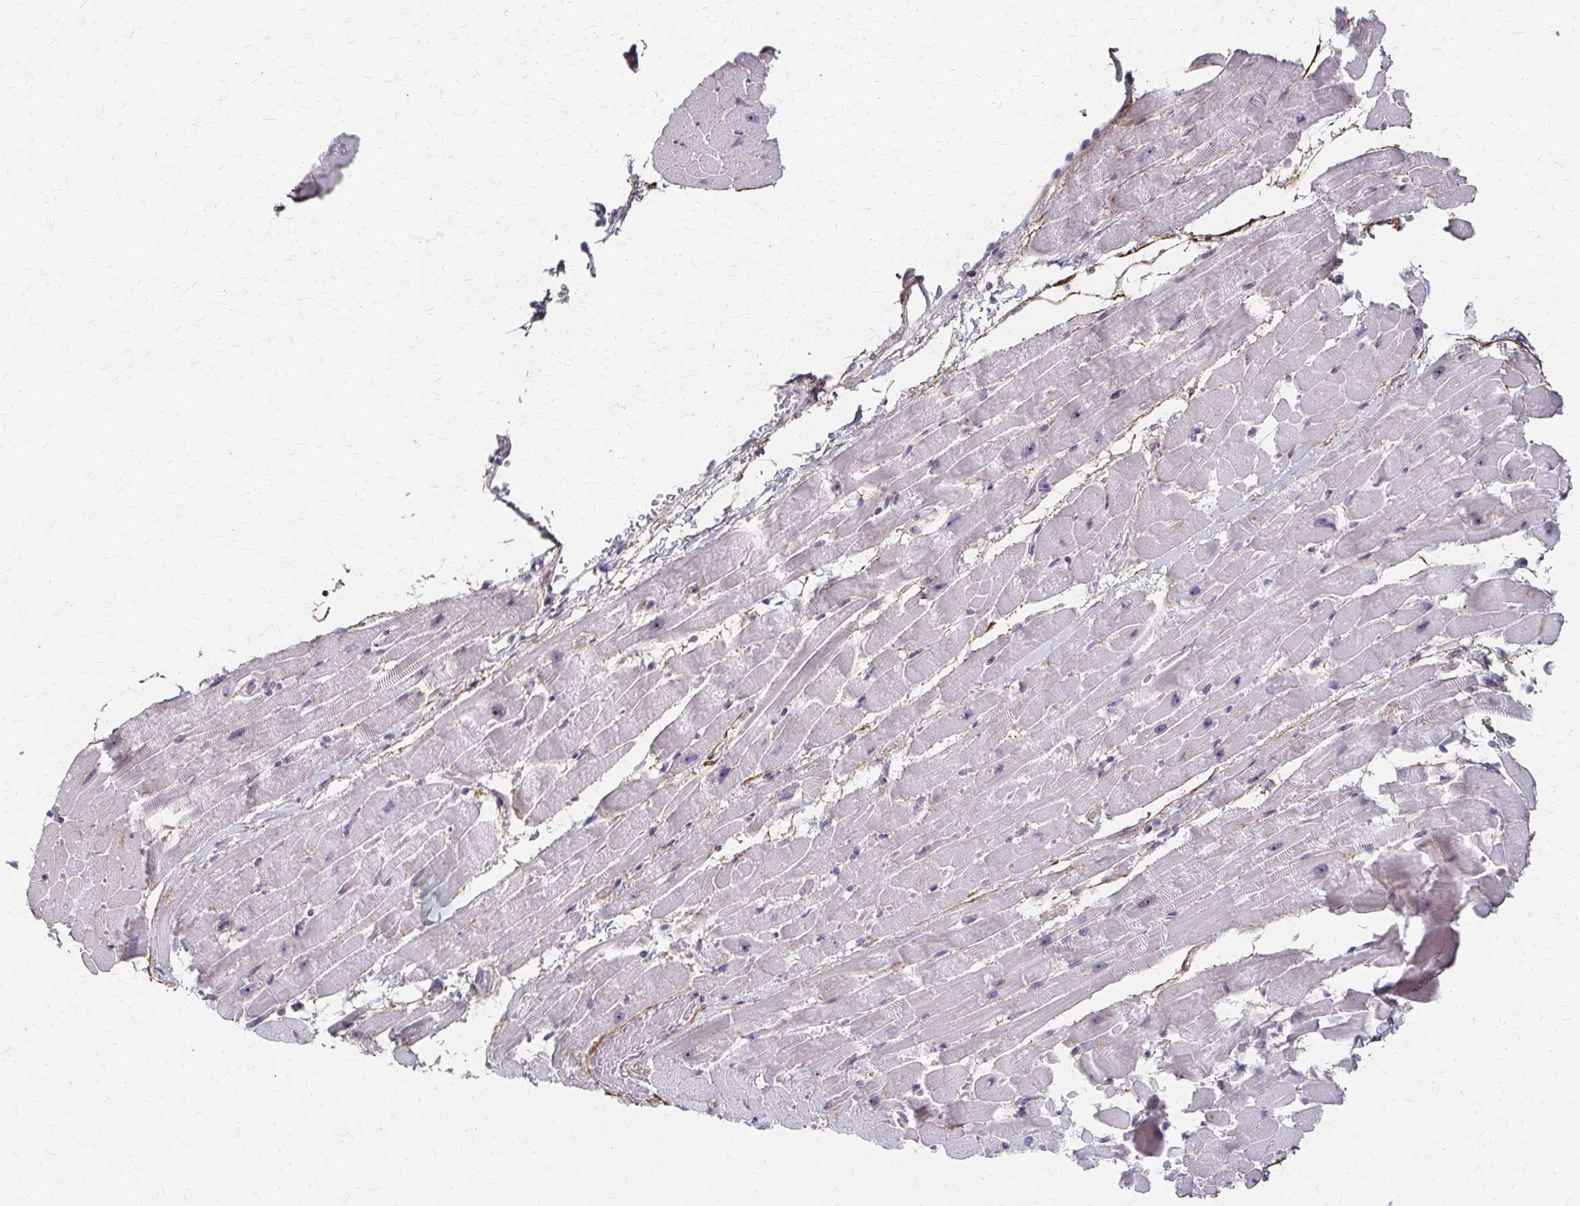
{"staining": {"intensity": "moderate", "quantity": "<25%", "location": "cytoplasmic/membranous"}, "tissue": "heart muscle", "cell_type": "Cardiomyocytes", "image_type": "normal", "snomed": [{"axis": "morphology", "description": "Normal tissue, NOS"}, {"axis": "topography", "description": "Heart"}], "caption": "An immunohistochemistry histopathology image of unremarkable tissue is shown. Protein staining in brown labels moderate cytoplasmic/membranous positivity in heart muscle within cardiomyocytes.", "gene": "PES1", "patient": {"sex": "male", "age": 37}}